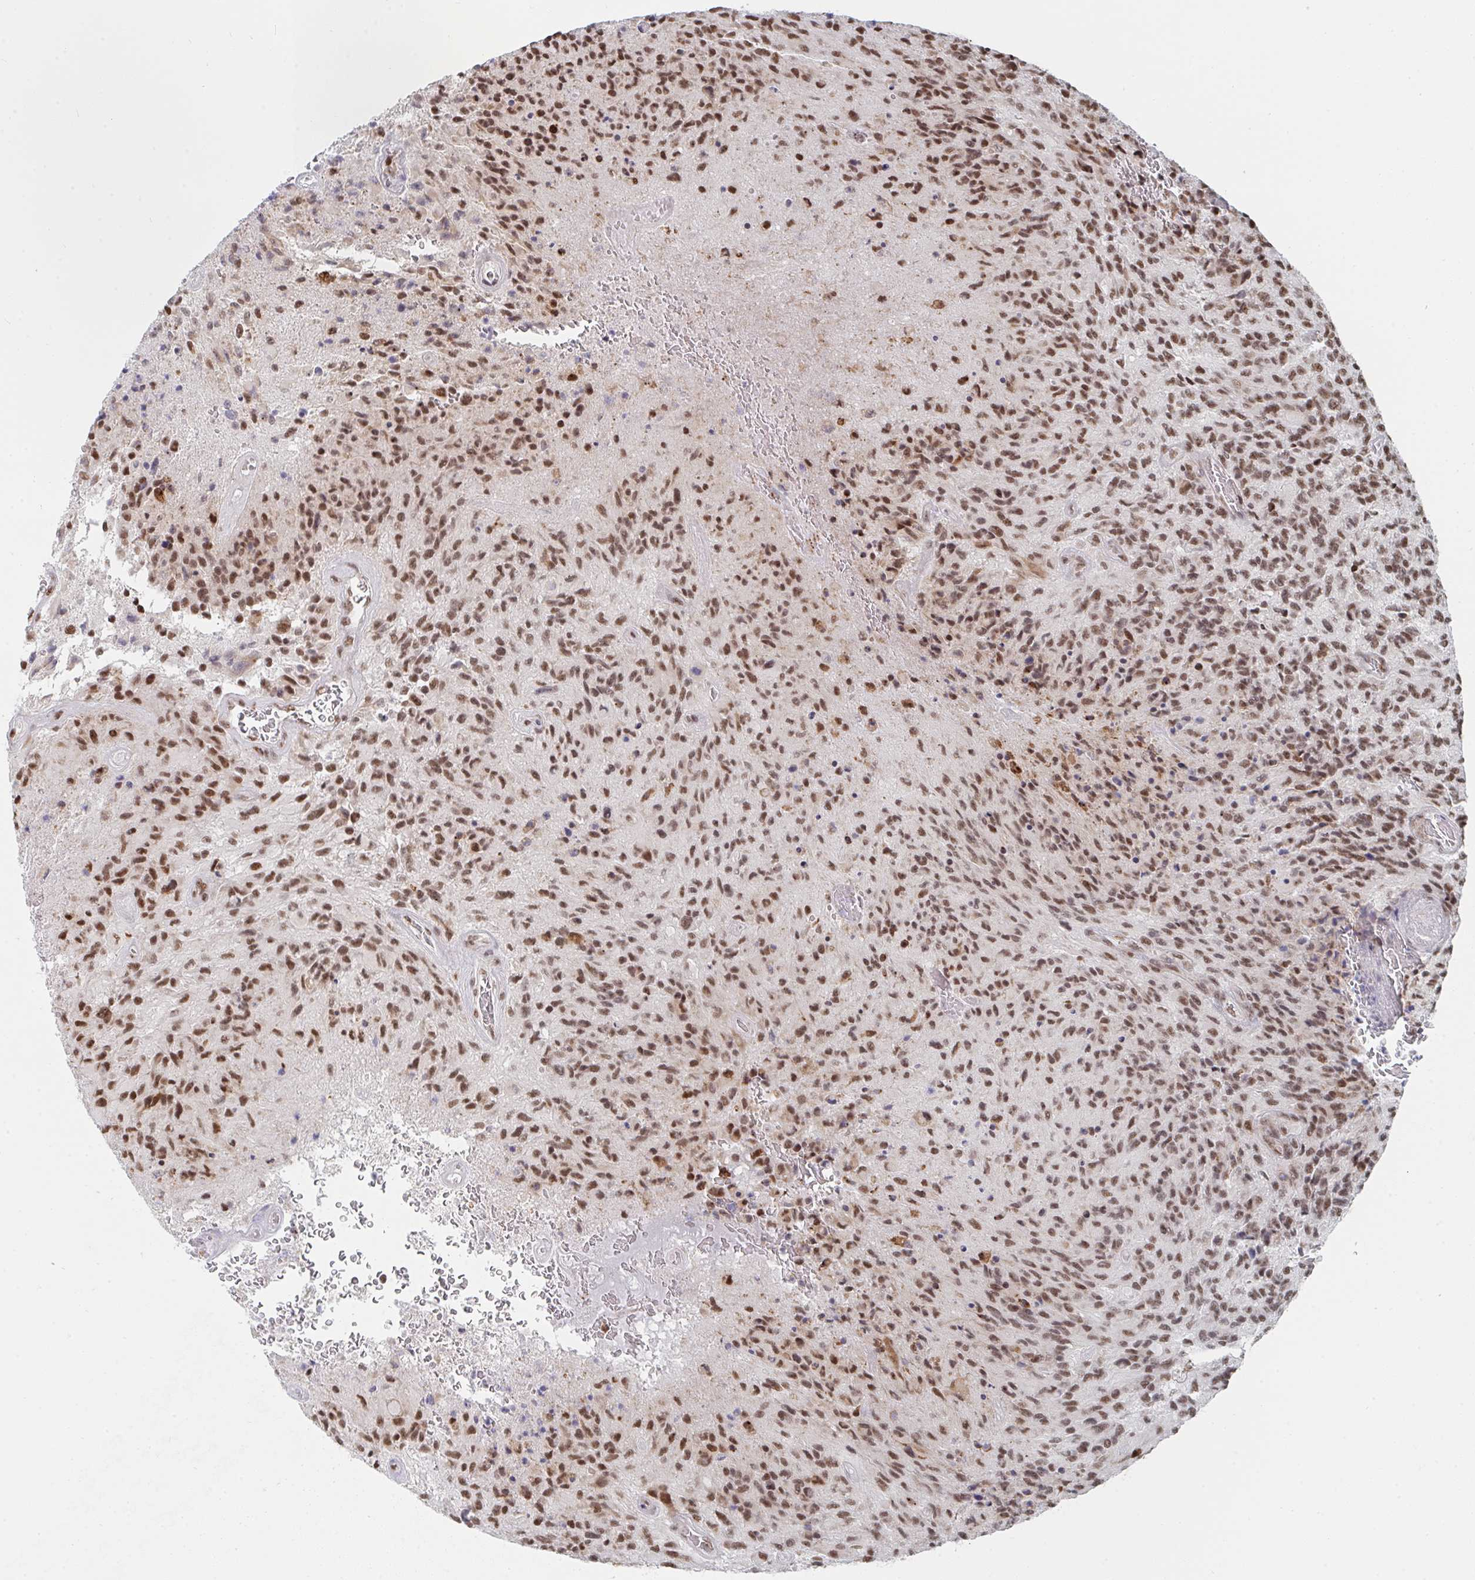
{"staining": {"intensity": "moderate", "quantity": ">75%", "location": "nuclear"}, "tissue": "glioma", "cell_type": "Tumor cells", "image_type": "cancer", "snomed": [{"axis": "morphology", "description": "Normal tissue, NOS"}, {"axis": "morphology", "description": "Glioma, malignant, High grade"}, {"axis": "topography", "description": "Cerebral cortex"}], "caption": "Moderate nuclear expression is identified in approximately >75% of tumor cells in malignant glioma (high-grade).", "gene": "MBNL1", "patient": {"sex": "male", "age": 56}}